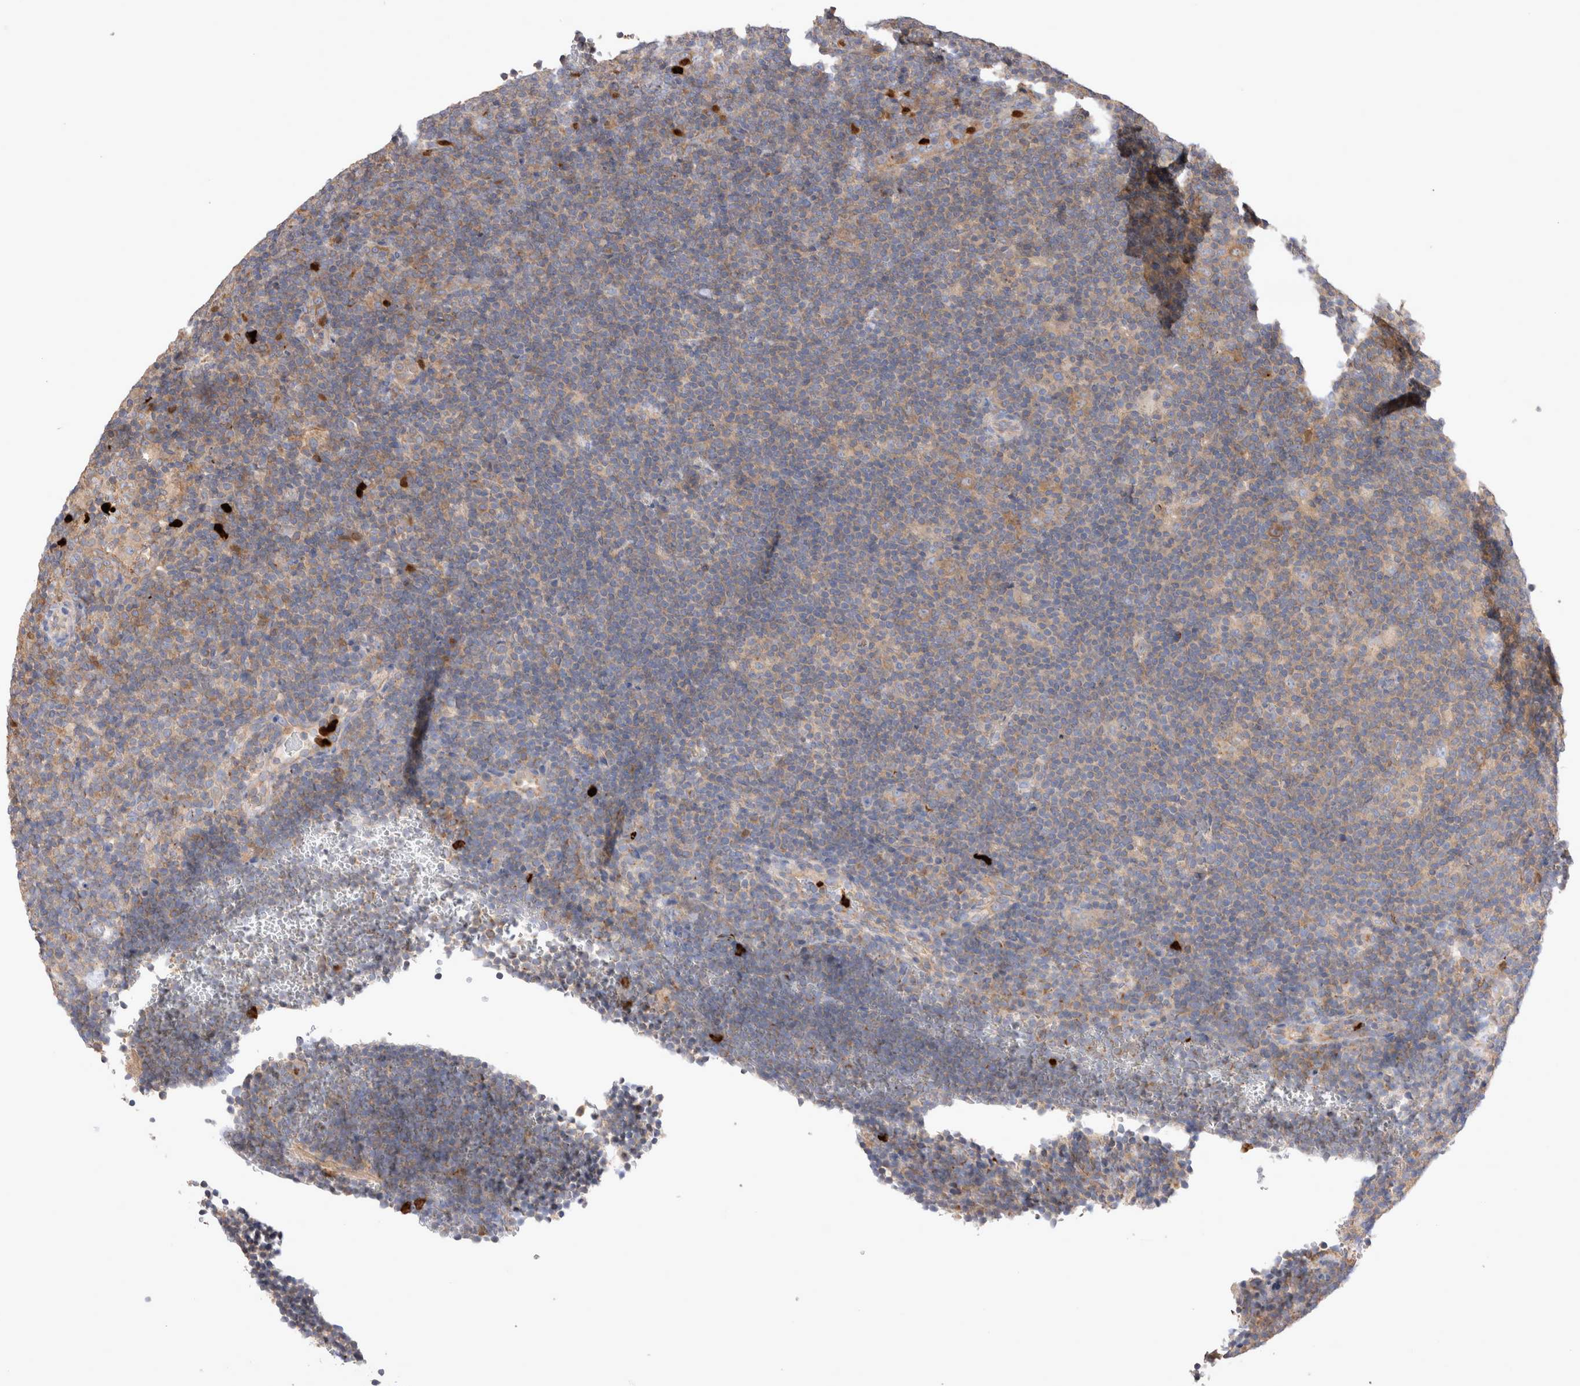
{"staining": {"intensity": "negative", "quantity": "none", "location": "none"}, "tissue": "lymphoma", "cell_type": "Tumor cells", "image_type": "cancer", "snomed": [{"axis": "morphology", "description": "Hodgkin's disease, NOS"}, {"axis": "topography", "description": "Lymph node"}], "caption": "The immunohistochemistry photomicrograph has no significant staining in tumor cells of Hodgkin's disease tissue. (Immunohistochemistry (ihc), brightfield microscopy, high magnification).", "gene": "NXT2", "patient": {"sex": "female", "age": 57}}